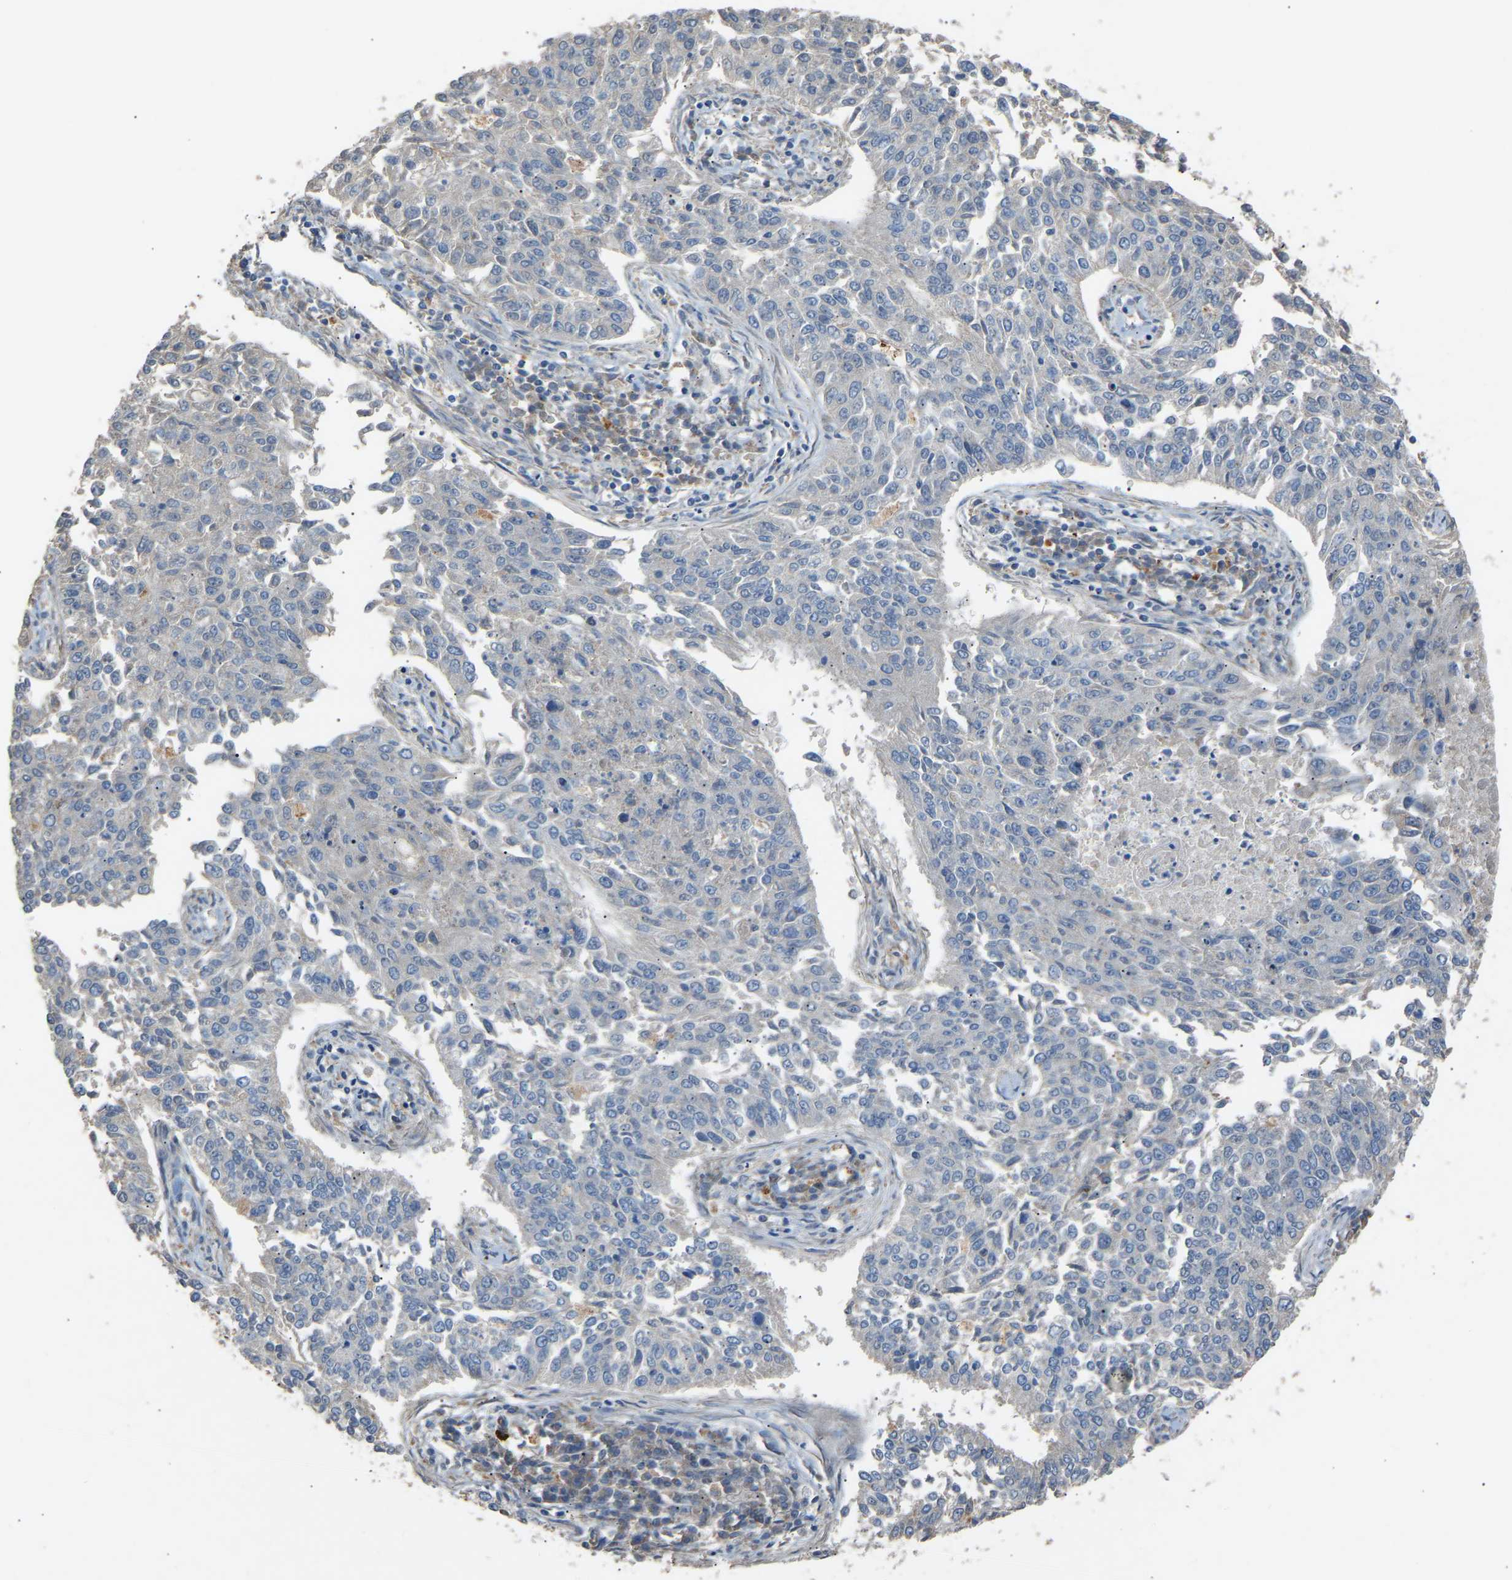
{"staining": {"intensity": "negative", "quantity": "none", "location": "none"}, "tissue": "lung cancer", "cell_type": "Tumor cells", "image_type": "cancer", "snomed": [{"axis": "morphology", "description": "Normal tissue, NOS"}, {"axis": "morphology", "description": "Squamous cell carcinoma, NOS"}, {"axis": "topography", "description": "Cartilage tissue"}, {"axis": "topography", "description": "Bronchus"}, {"axis": "topography", "description": "Lung"}], "caption": "Immunohistochemistry photomicrograph of neoplastic tissue: human lung squamous cell carcinoma stained with DAB (3,3'-diaminobenzidine) demonstrates no significant protein expression in tumor cells.", "gene": "RGP1", "patient": {"sex": "female", "age": 49}}